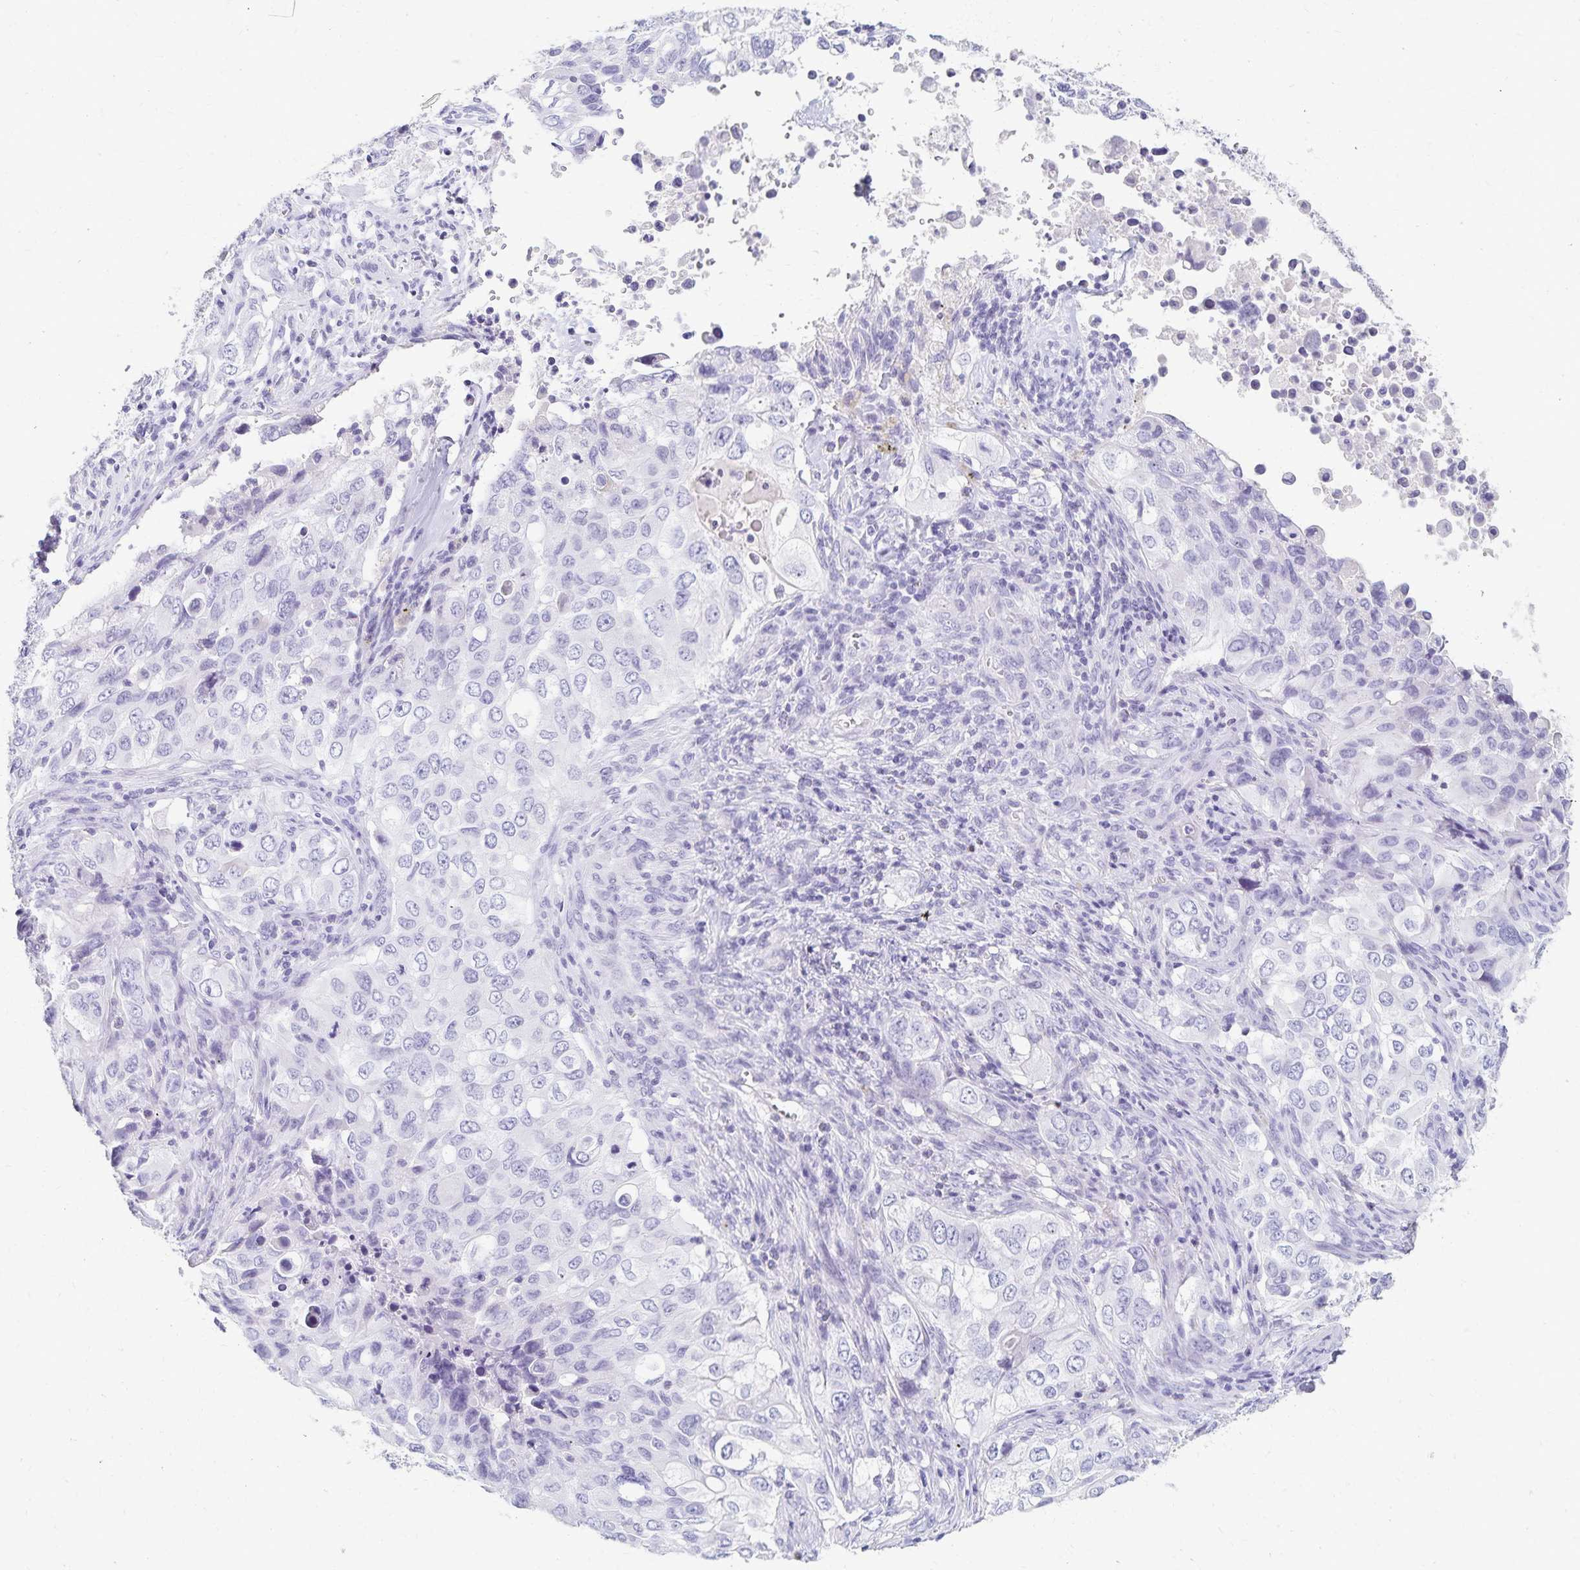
{"staining": {"intensity": "negative", "quantity": "none", "location": "none"}, "tissue": "lung cancer", "cell_type": "Tumor cells", "image_type": "cancer", "snomed": [{"axis": "morphology", "description": "Adenocarcinoma, NOS"}, {"axis": "morphology", "description": "Adenocarcinoma, metastatic, NOS"}, {"axis": "topography", "description": "Lymph node"}, {"axis": "topography", "description": "Lung"}], "caption": "The micrograph reveals no staining of tumor cells in lung cancer.", "gene": "C2orf50", "patient": {"sex": "female", "age": 42}}